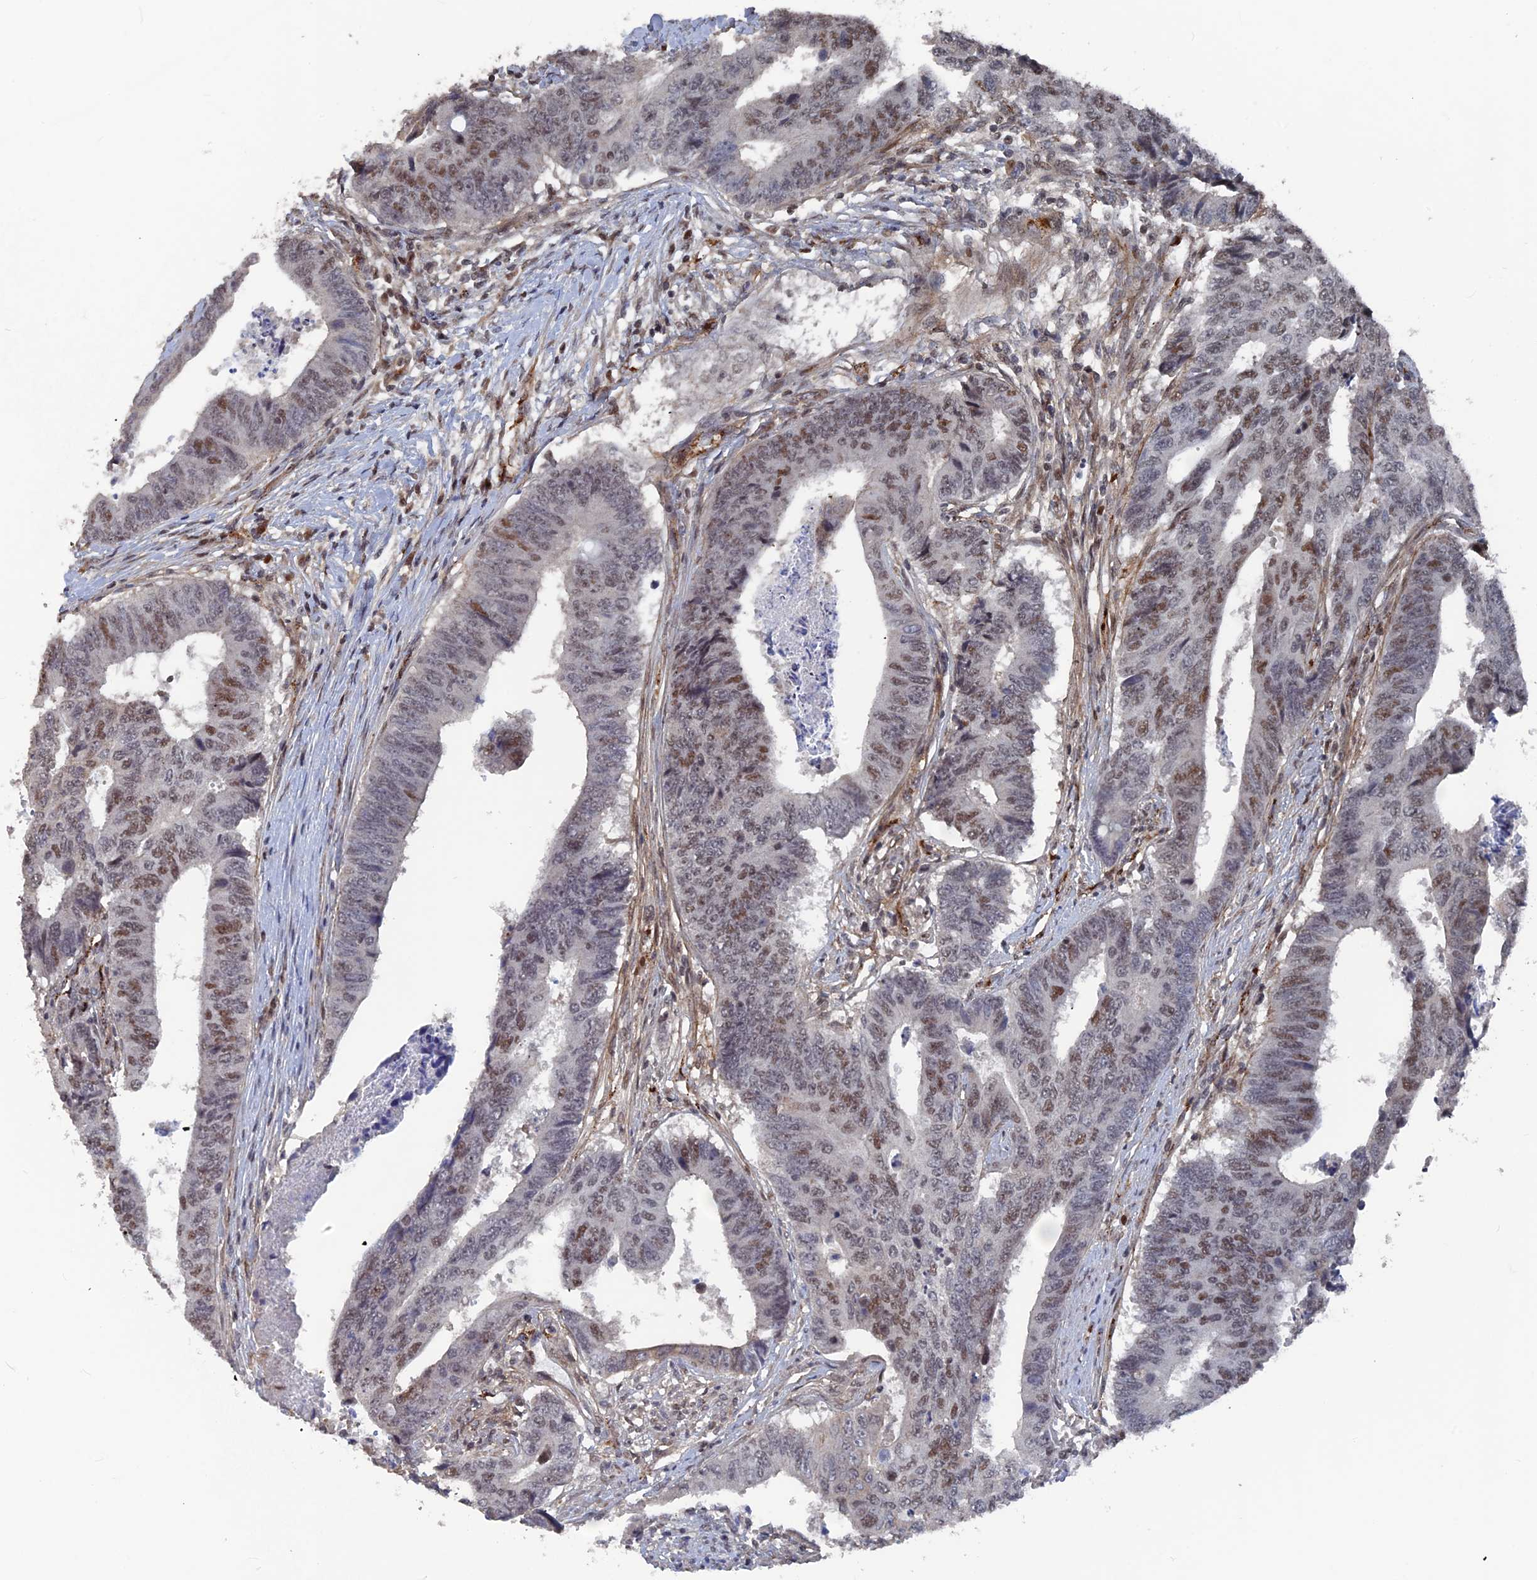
{"staining": {"intensity": "moderate", "quantity": "<25%", "location": "nuclear"}, "tissue": "colorectal cancer", "cell_type": "Tumor cells", "image_type": "cancer", "snomed": [{"axis": "morphology", "description": "Adenocarcinoma, NOS"}, {"axis": "topography", "description": "Rectum"}], "caption": "Moderate nuclear protein staining is identified in about <25% of tumor cells in adenocarcinoma (colorectal).", "gene": "SH3D21", "patient": {"sex": "male", "age": 84}}